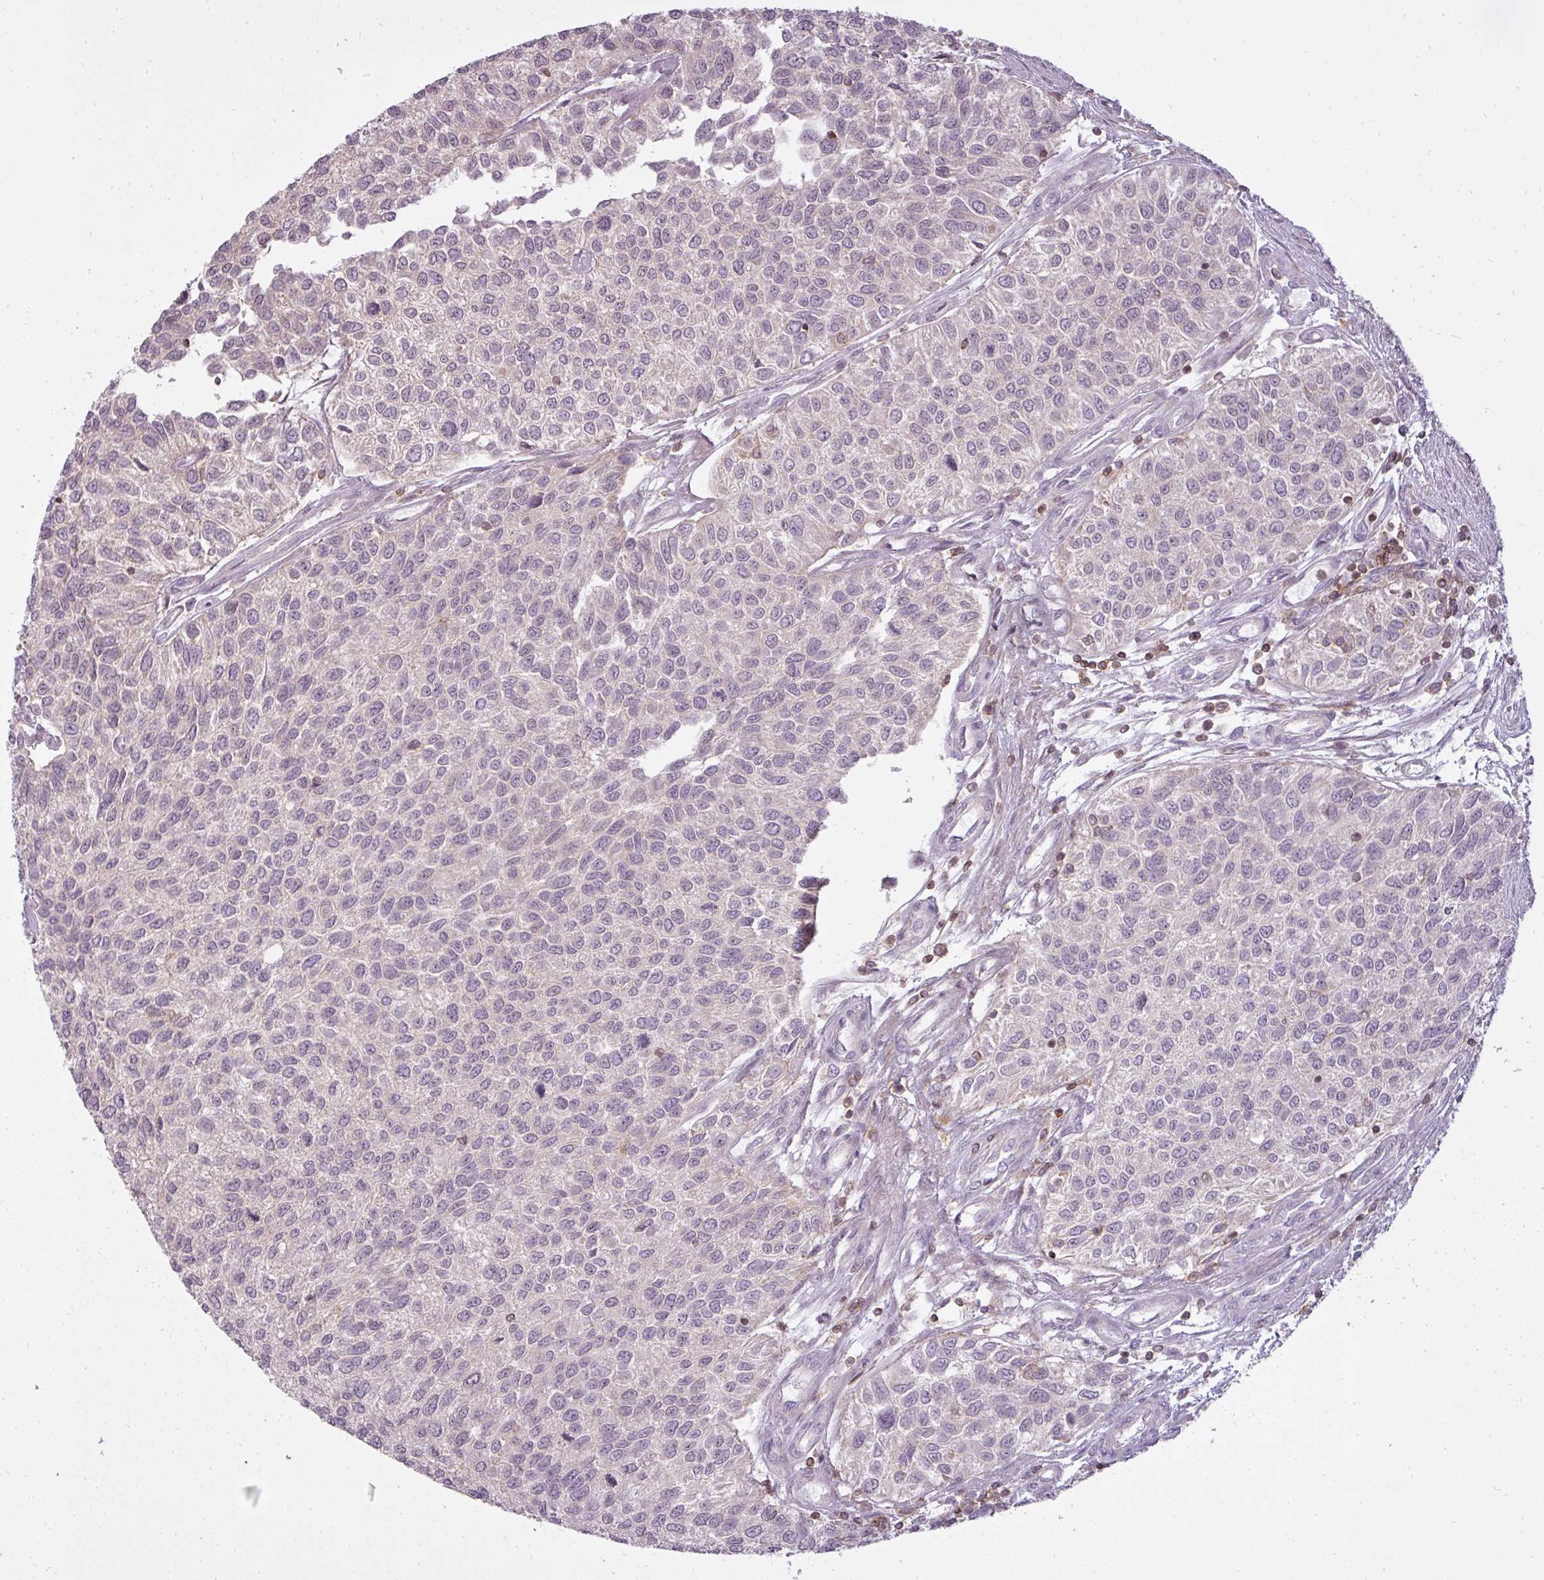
{"staining": {"intensity": "negative", "quantity": "none", "location": "none"}, "tissue": "urothelial cancer", "cell_type": "Tumor cells", "image_type": "cancer", "snomed": [{"axis": "morphology", "description": "Urothelial carcinoma, NOS"}, {"axis": "topography", "description": "Urinary bladder"}], "caption": "IHC of human urothelial cancer reveals no positivity in tumor cells.", "gene": "STK4", "patient": {"sex": "male", "age": 55}}